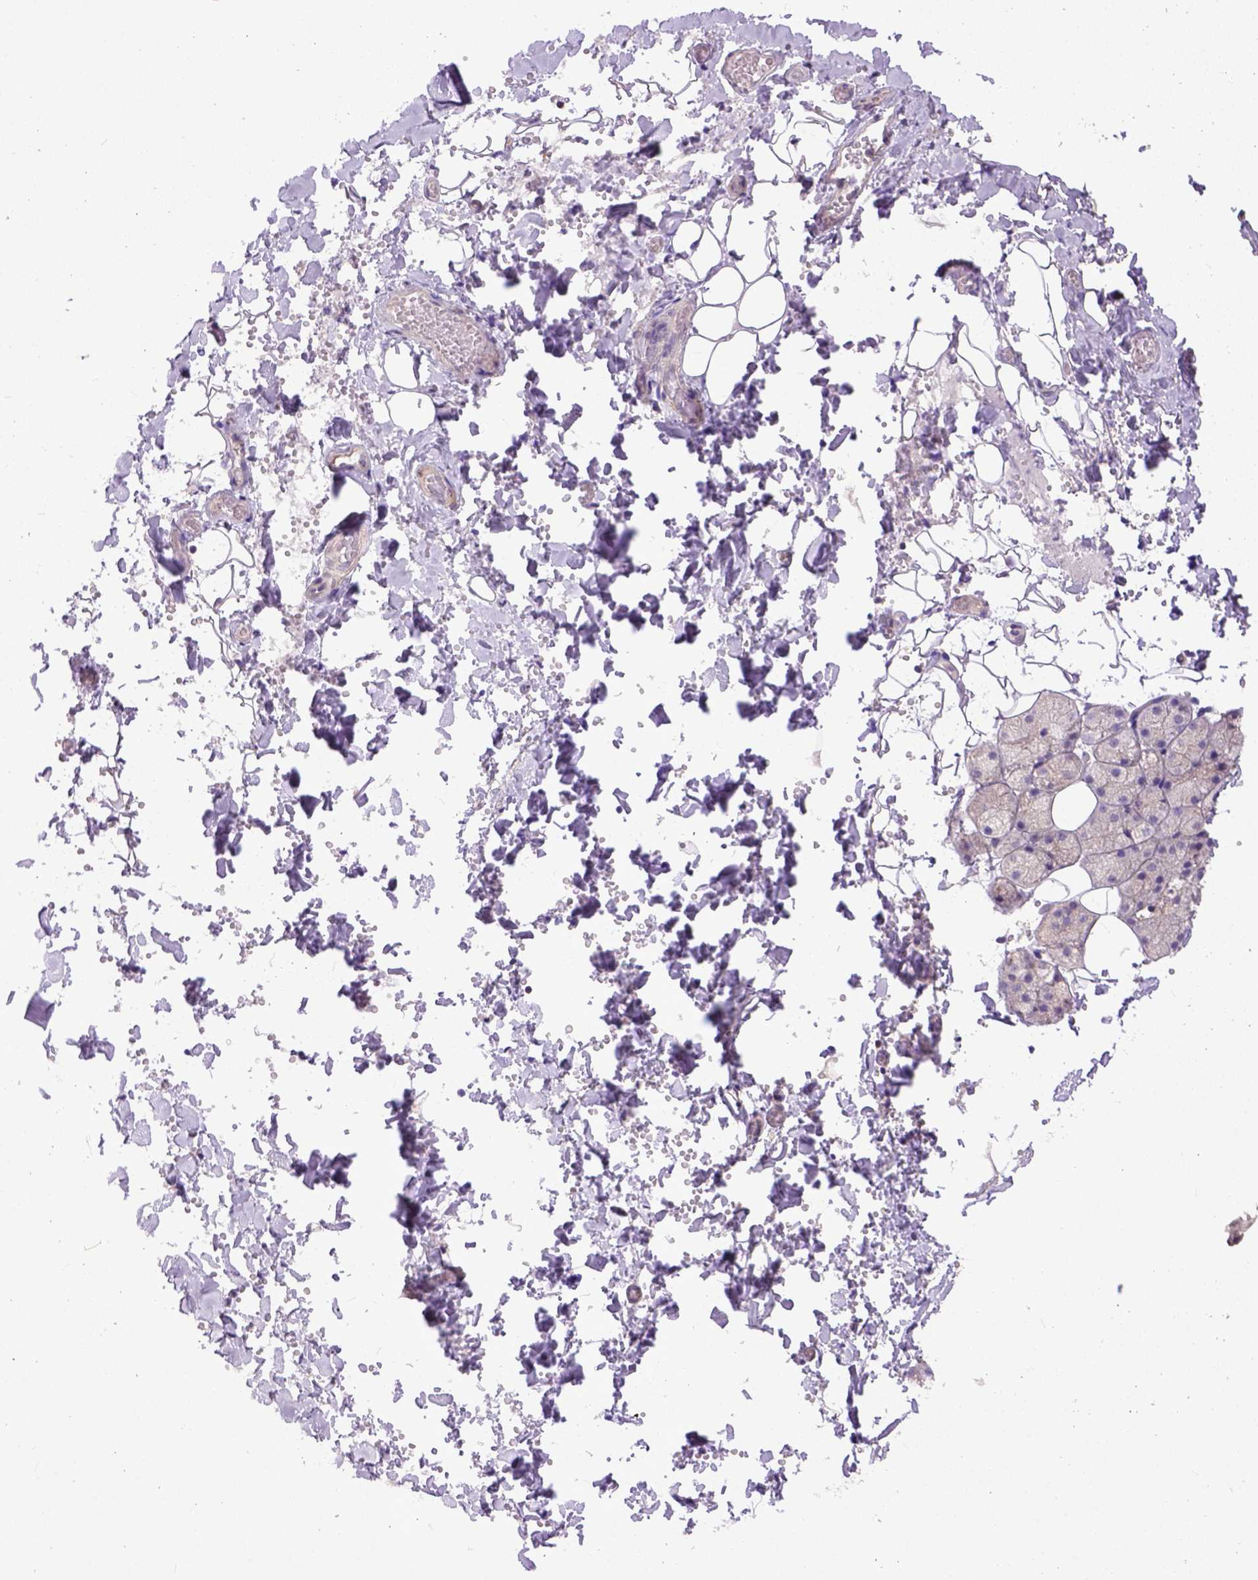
{"staining": {"intensity": "moderate", "quantity": ">75%", "location": "cytoplasmic/membranous"}, "tissue": "salivary gland", "cell_type": "Glandular cells", "image_type": "normal", "snomed": [{"axis": "morphology", "description": "Normal tissue, NOS"}, {"axis": "topography", "description": "Salivary gland"}], "caption": "Protein staining by IHC demonstrates moderate cytoplasmic/membranous expression in approximately >75% of glandular cells in normal salivary gland. The protein of interest is stained brown, and the nuclei are stained in blue (DAB (3,3'-diaminobenzidine) IHC with brightfield microscopy, high magnification).", "gene": "CPNE1", "patient": {"sex": "male", "age": 38}}